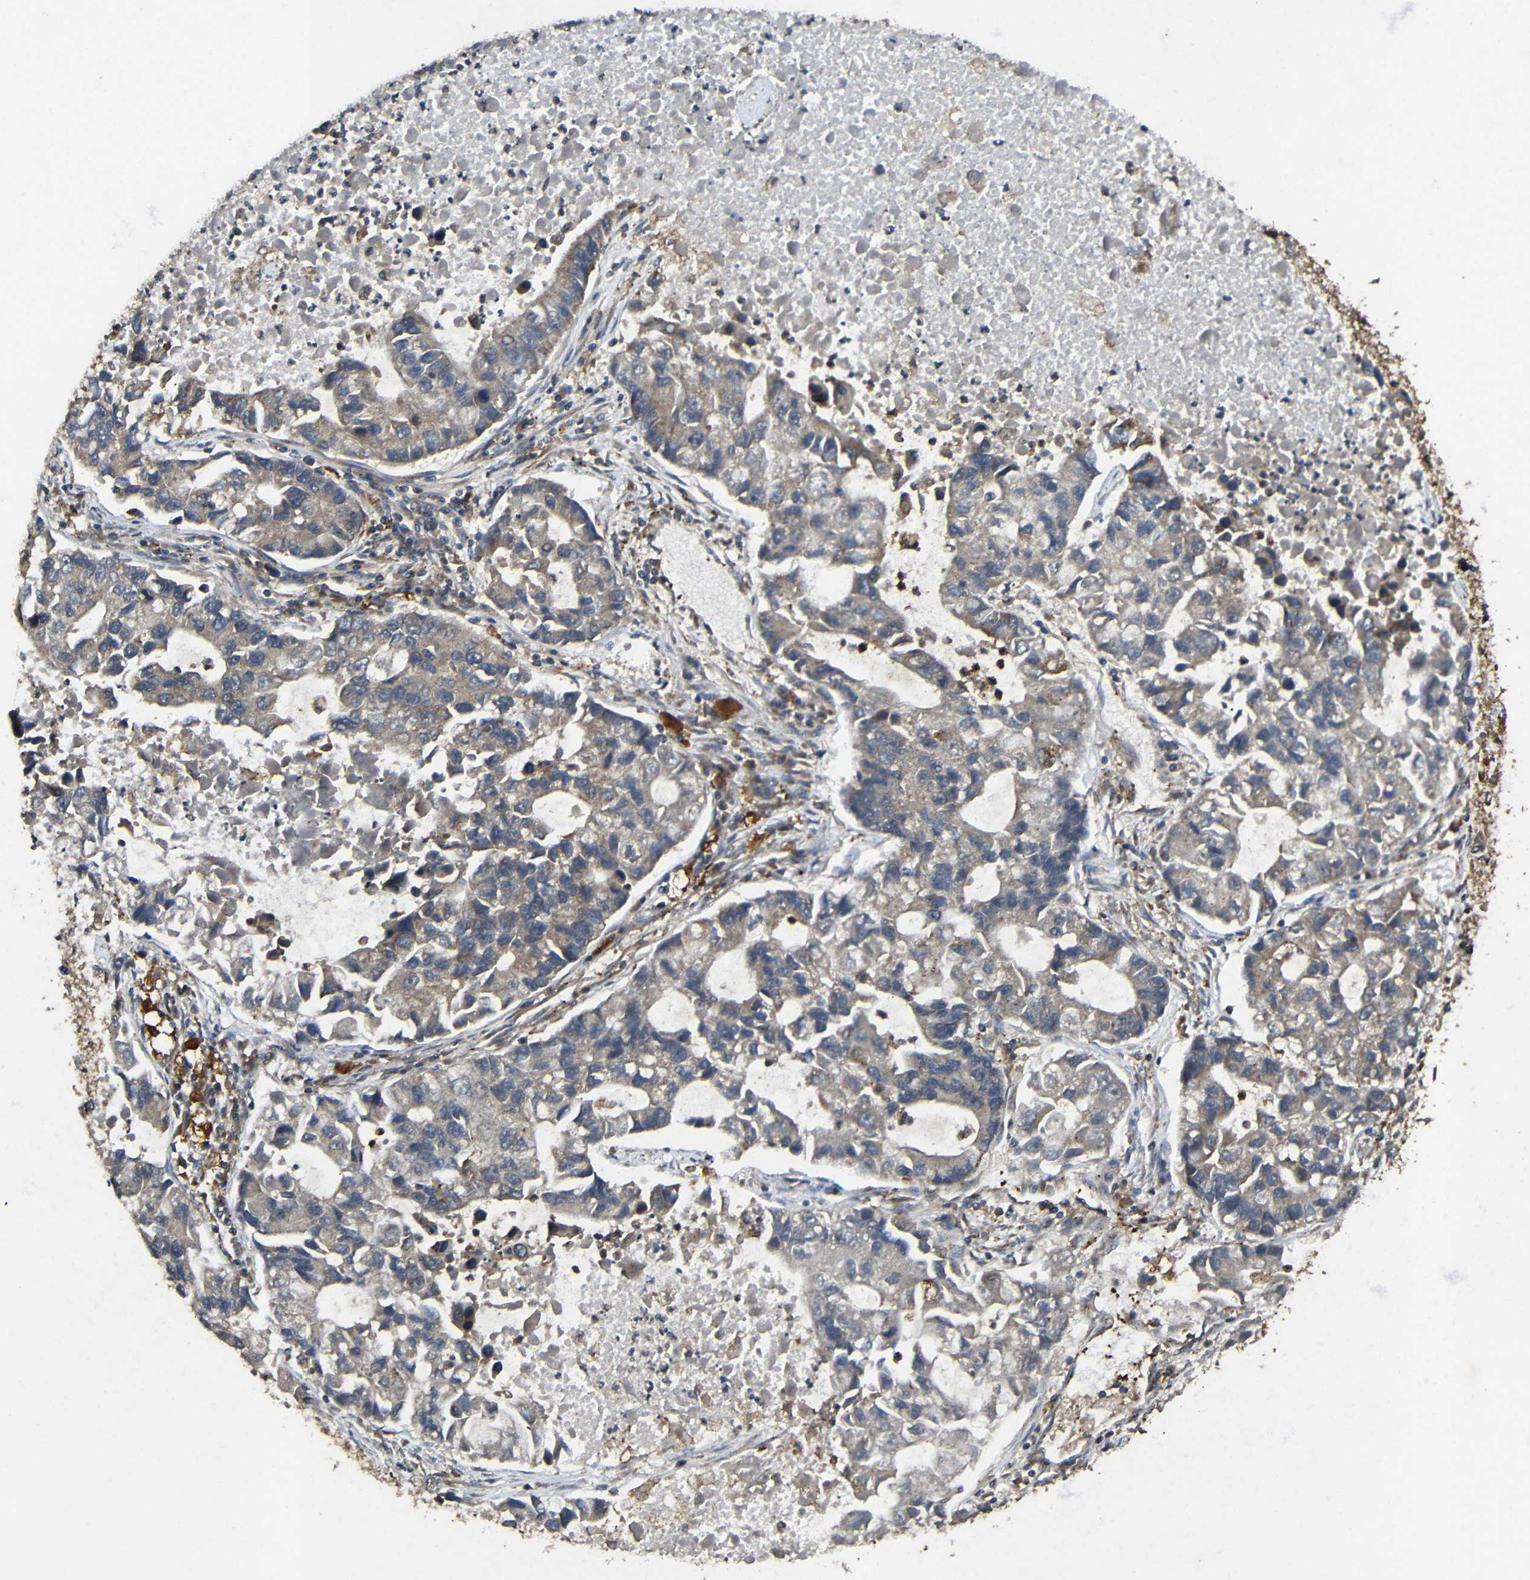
{"staining": {"intensity": "weak", "quantity": ">75%", "location": "cytoplasmic/membranous"}, "tissue": "lung cancer", "cell_type": "Tumor cells", "image_type": "cancer", "snomed": [{"axis": "morphology", "description": "Adenocarcinoma, NOS"}, {"axis": "topography", "description": "Lung"}], "caption": "This is a histology image of IHC staining of lung cancer (adenocarcinoma), which shows weak expression in the cytoplasmic/membranous of tumor cells.", "gene": "EIF2S1", "patient": {"sex": "female", "age": 51}}